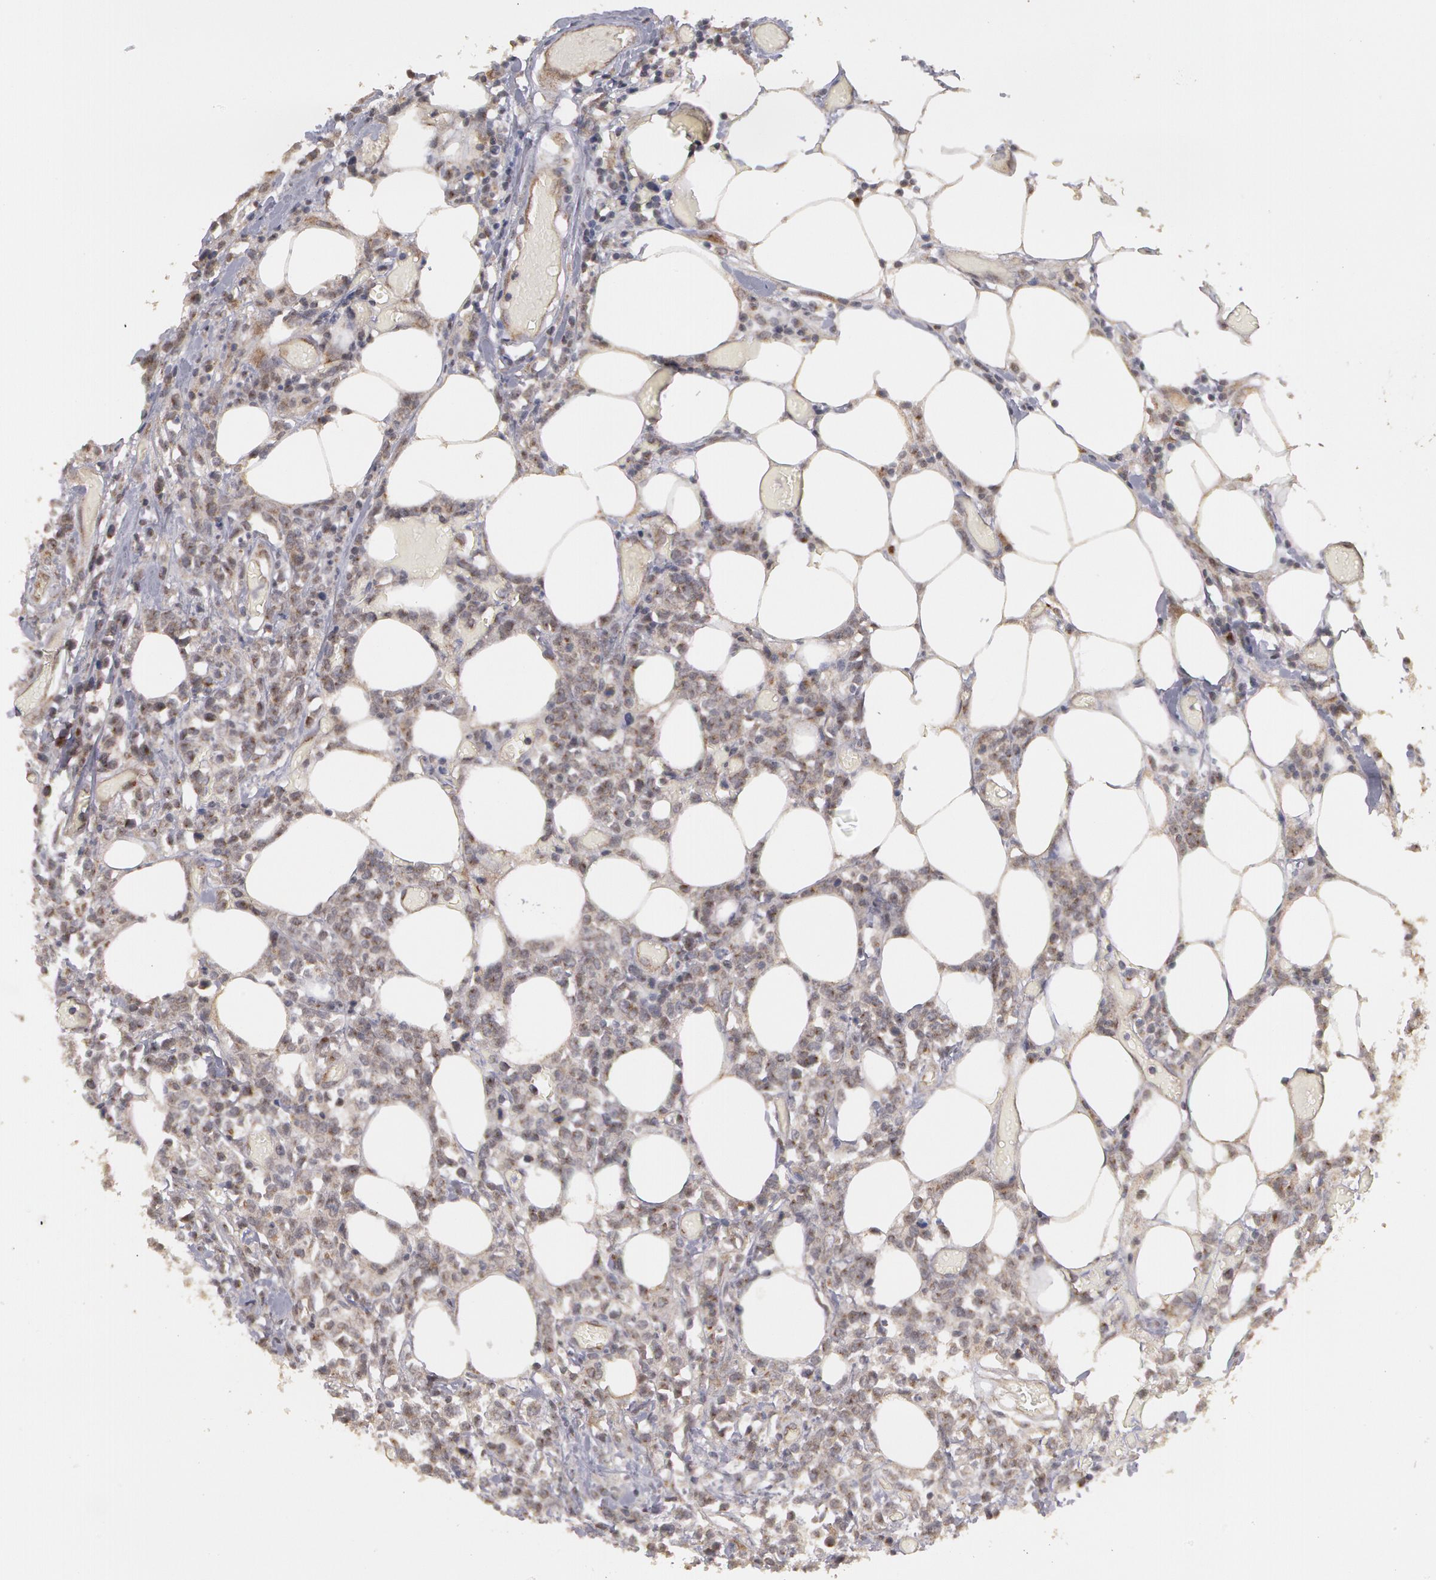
{"staining": {"intensity": "negative", "quantity": "none", "location": "none"}, "tissue": "lymphoma", "cell_type": "Tumor cells", "image_type": "cancer", "snomed": [{"axis": "morphology", "description": "Malignant lymphoma, non-Hodgkin's type, High grade"}, {"axis": "topography", "description": "Colon"}], "caption": "High-grade malignant lymphoma, non-Hodgkin's type was stained to show a protein in brown. There is no significant staining in tumor cells.", "gene": "STX5", "patient": {"sex": "male", "age": 82}}